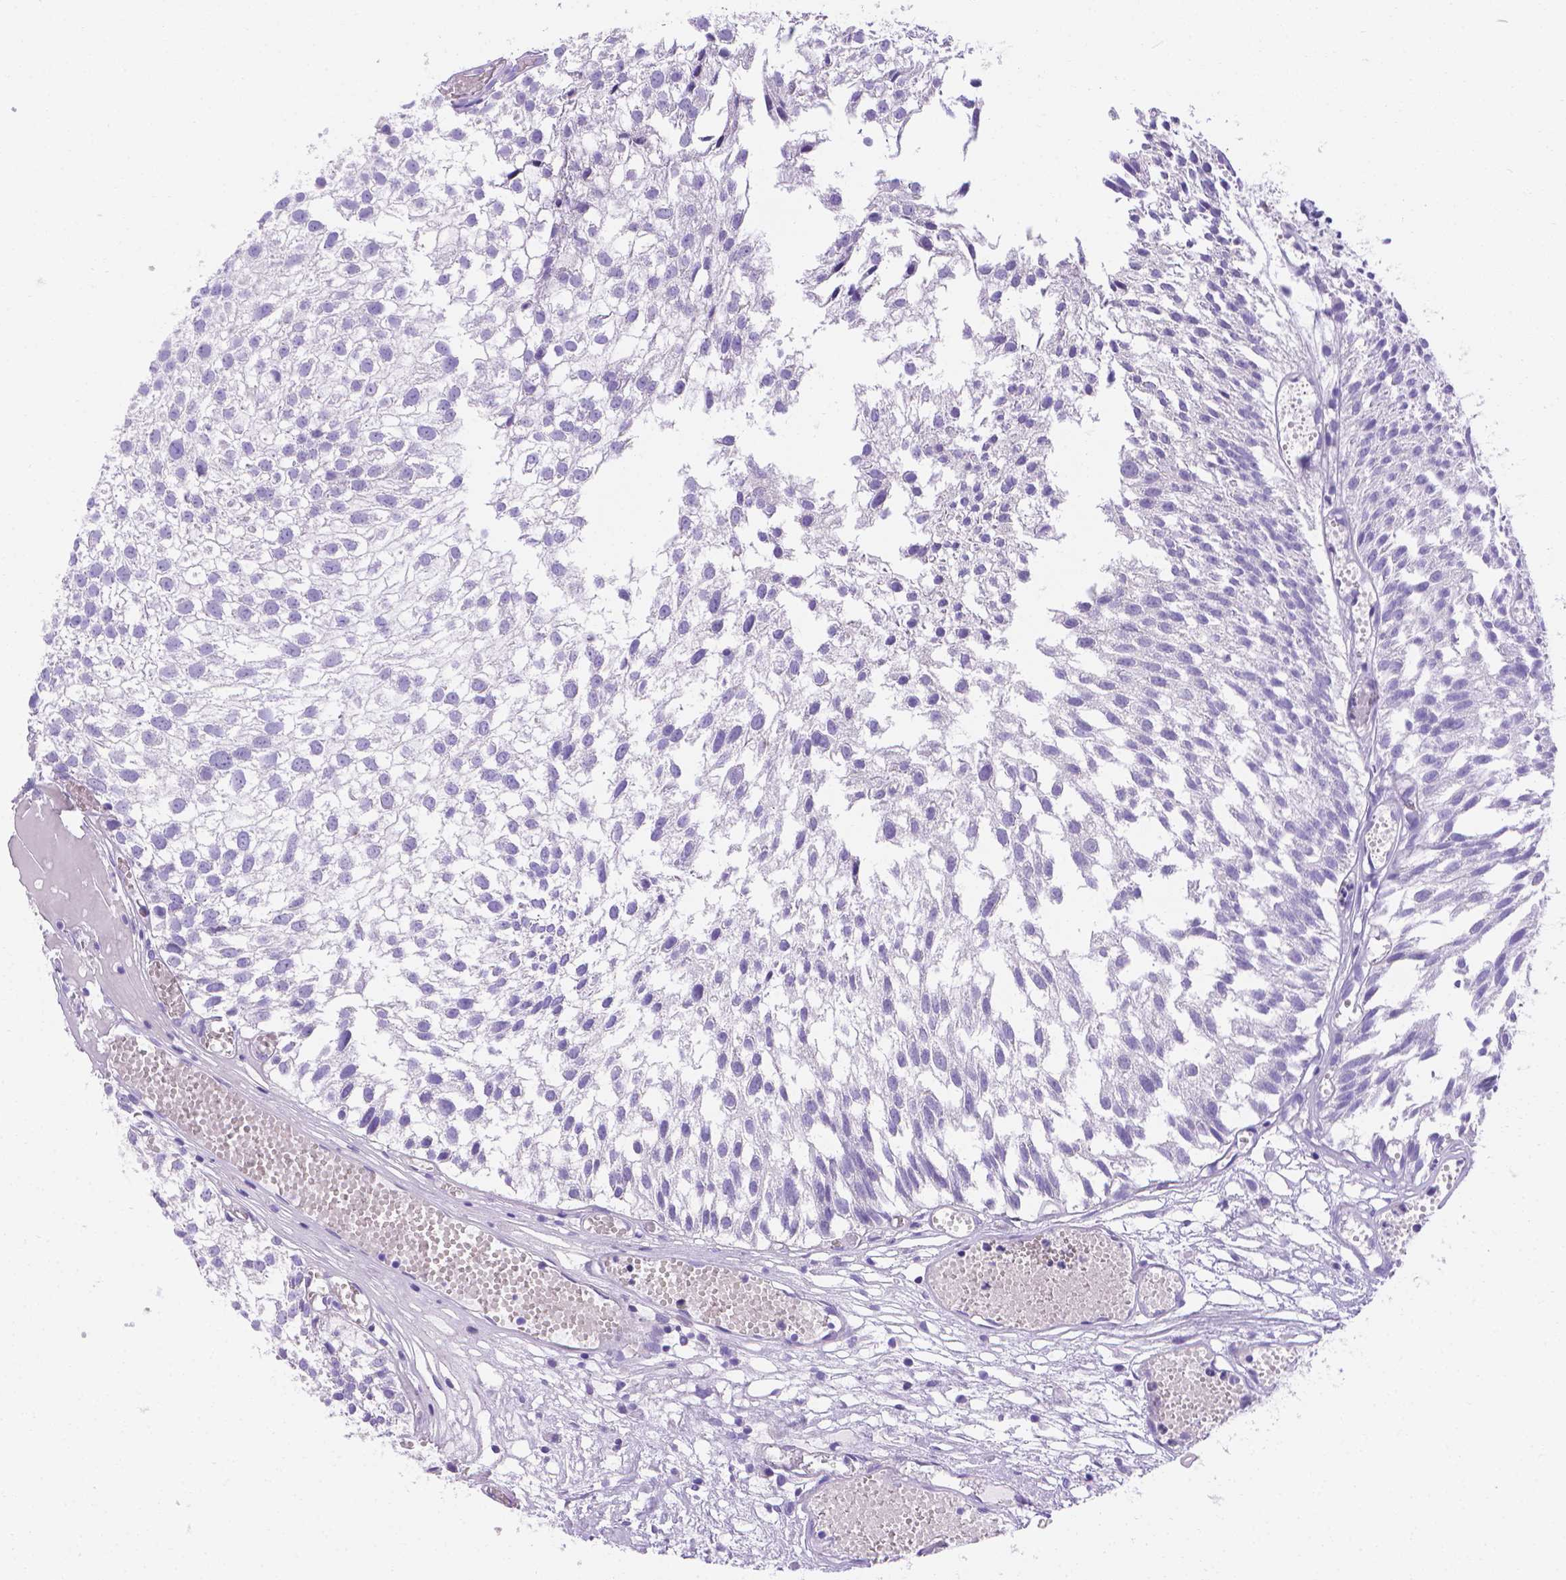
{"staining": {"intensity": "negative", "quantity": "none", "location": "none"}, "tissue": "urothelial cancer", "cell_type": "Tumor cells", "image_type": "cancer", "snomed": [{"axis": "morphology", "description": "Urothelial carcinoma, Low grade"}, {"axis": "topography", "description": "Urinary bladder"}], "caption": "Tumor cells are negative for brown protein staining in urothelial carcinoma (low-grade).", "gene": "MLN", "patient": {"sex": "male", "age": 79}}